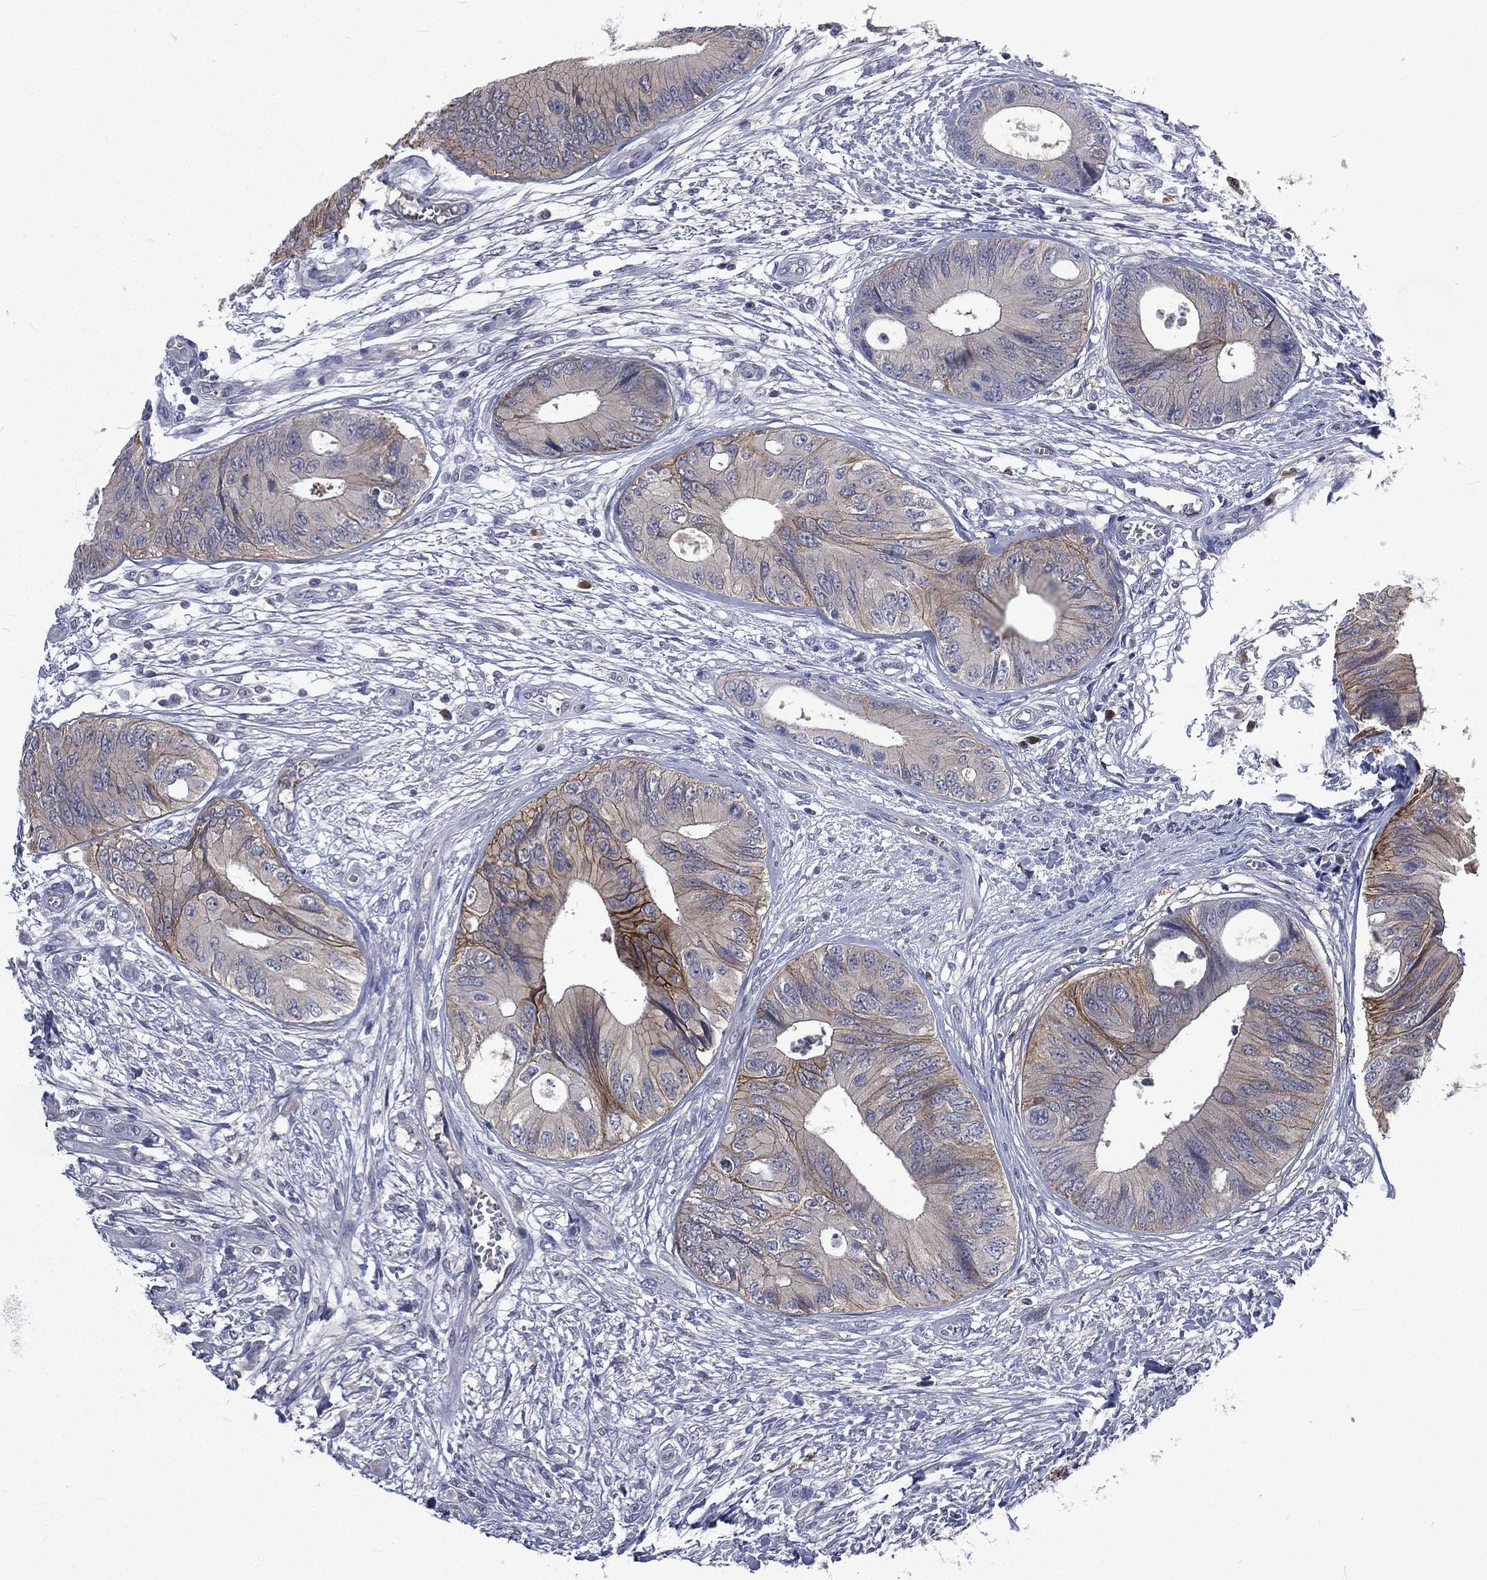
{"staining": {"intensity": "strong", "quantity": "<25%", "location": "cytoplasmic/membranous"}, "tissue": "colorectal cancer", "cell_type": "Tumor cells", "image_type": "cancer", "snomed": [{"axis": "morphology", "description": "Normal tissue, NOS"}, {"axis": "morphology", "description": "Adenocarcinoma, NOS"}, {"axis": "topography", "description": "Colon"}], "caption": "Colorectal cancer stained for a protein (brown) shows strong cytoplasmic/membranous positive positivity in approximately <25% of tumor cells.", "gene": "CA12", "patient": {"sex": "male", "age": 65}}